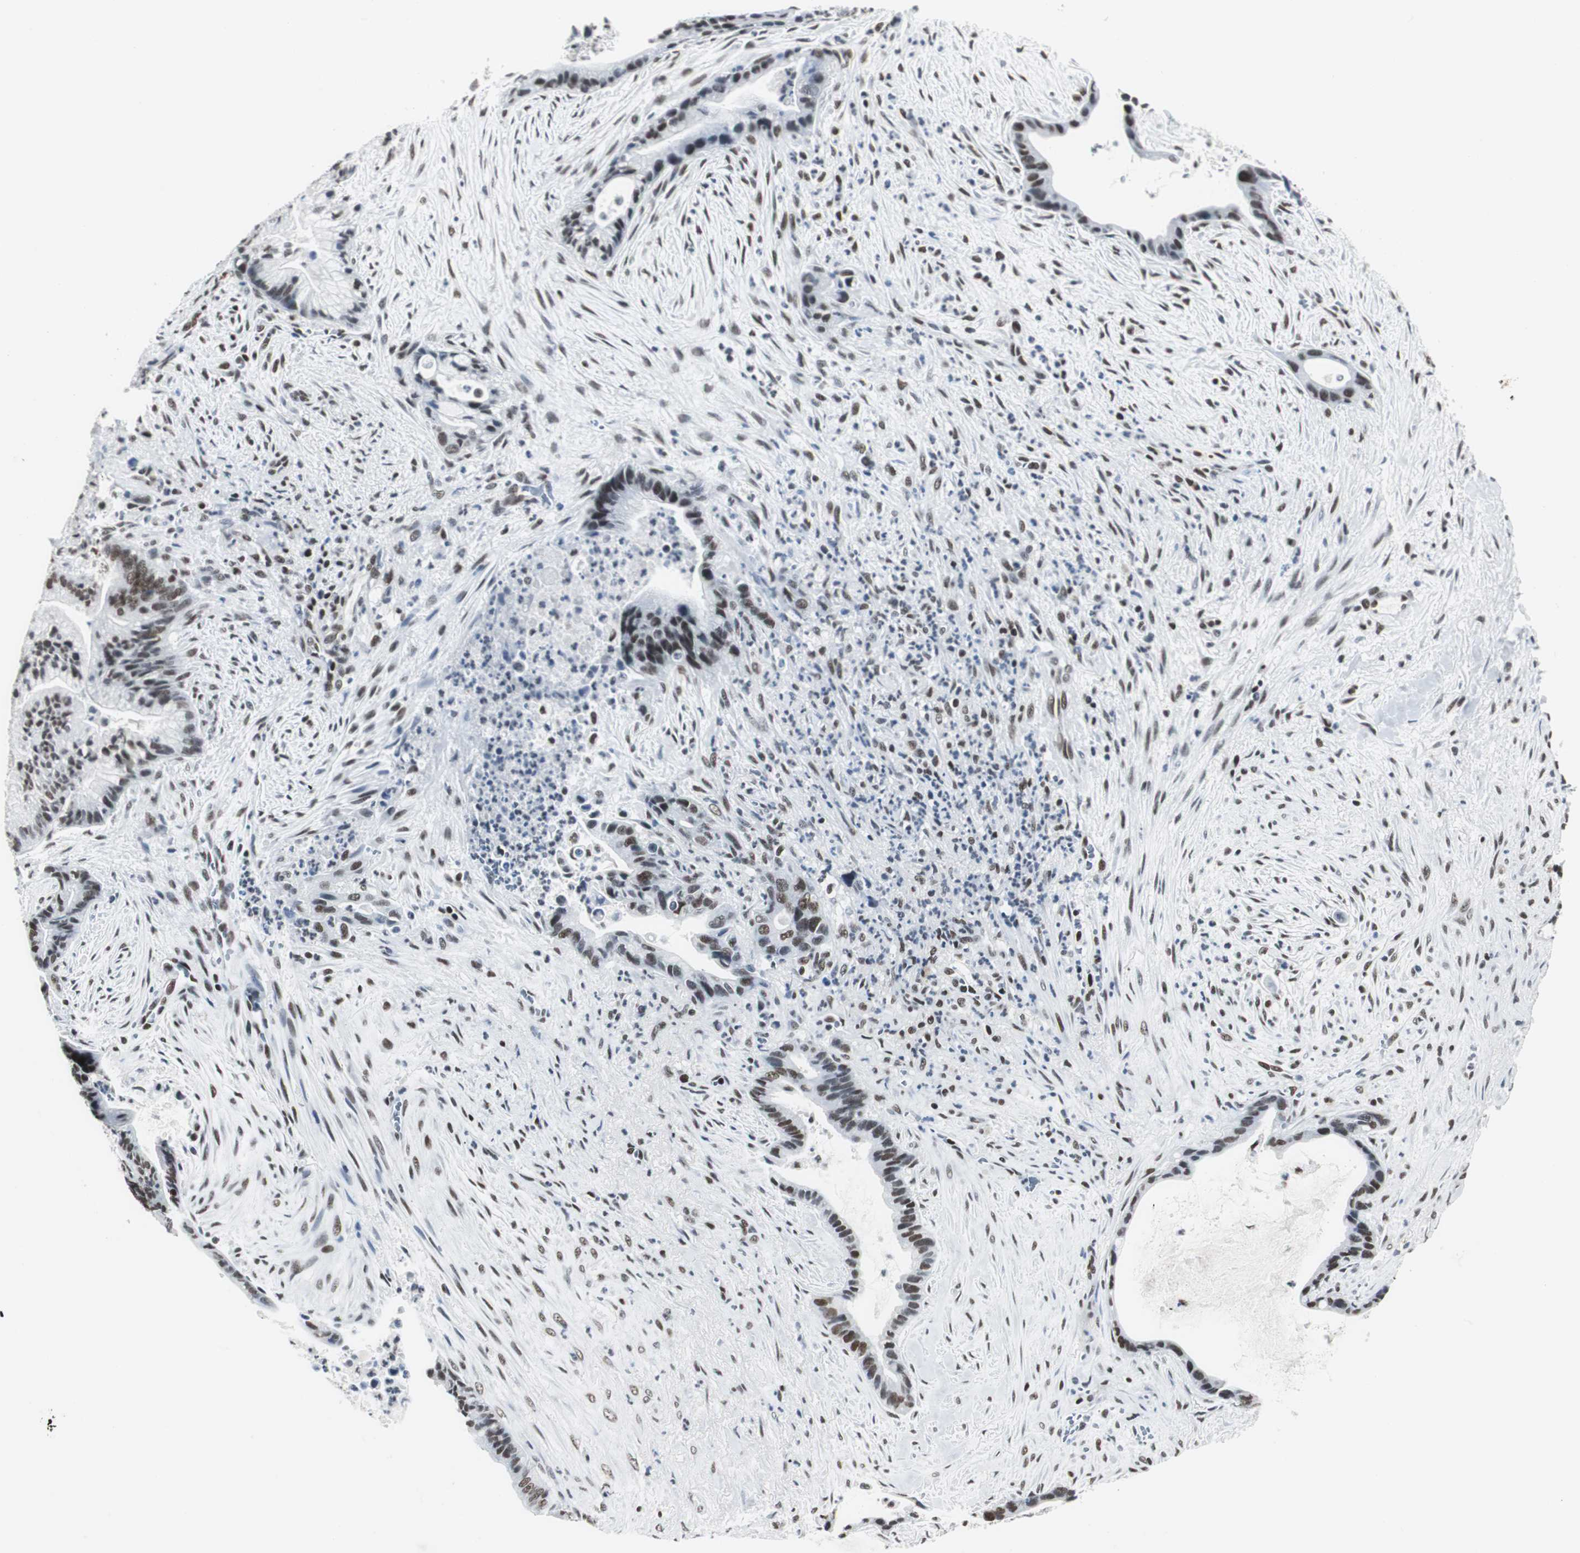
{"staining": {"intensity": "moderate", "quantity": ">75%", "location": "nuclear"}, "tissue": "liver cancer", "cell_type": "Tumor cells", "image_type": "cancer", "snomed": [{"axis": "morphology", "description": "Cholangiocarcinoma"}, {"axis": "topography", "description": "Liver"}], "caption": "High-power microscopy captured an immunohistochemistry histopathology image of liver cancer (cholangiocarcinoma), revealing moderate nuclear staining in about >75% of tumor cells. (IHC, brightfield microscopy, high magnification).", "gene": "RAD9A", "patient": {"sex": "female", "age": 55}}